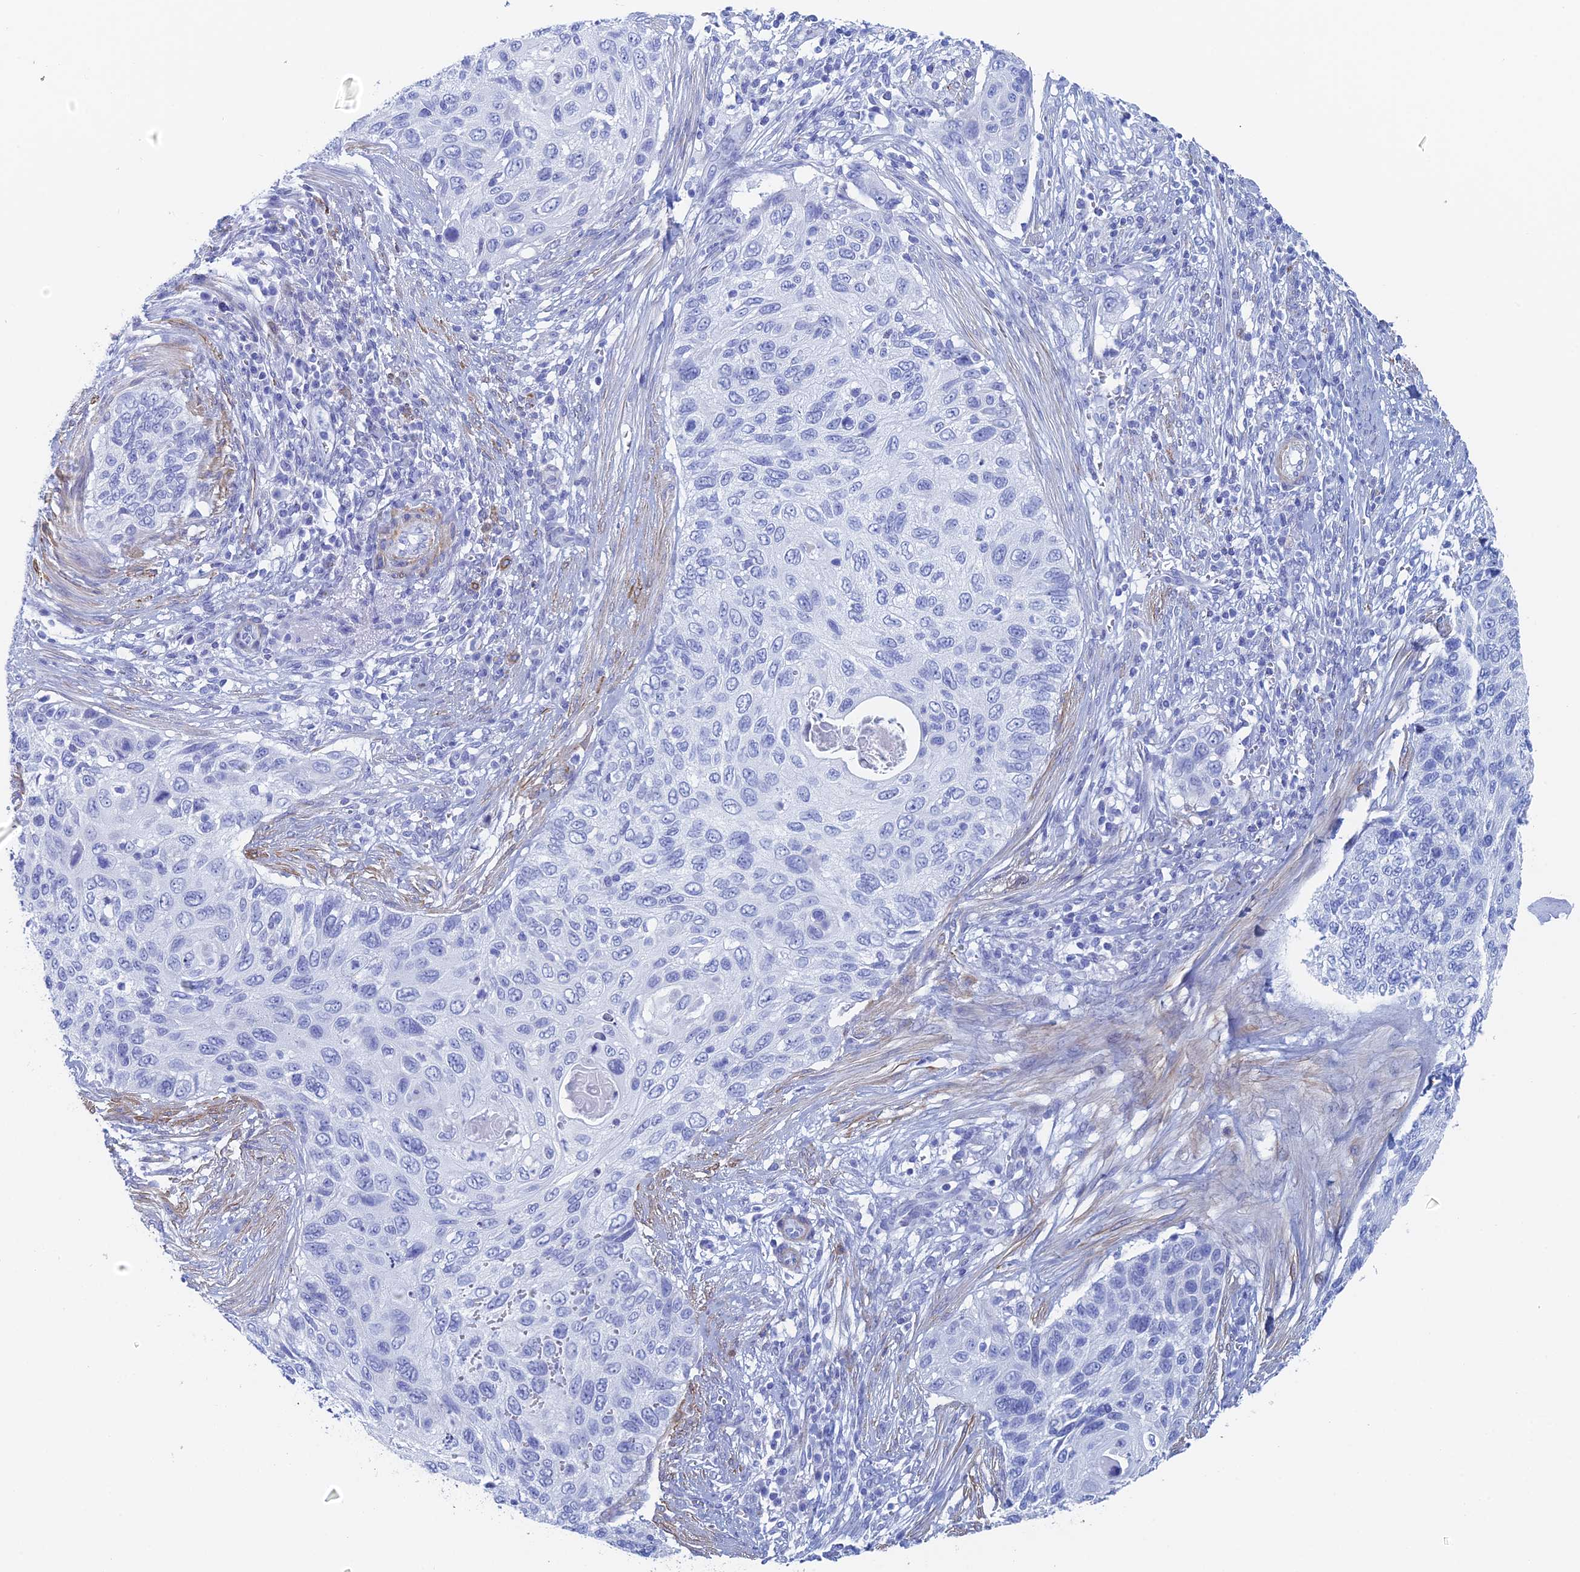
{"staining": {"intensity": "negative", "quantity": "none", "location": "none"}, "tissue": "cervical cancer", "cell_type": "Tumor cells", "image_type": "cancer", "snomed": [{"axis": "morphology", "description": "Squamous cell carcinoma, NOS"}, {"axis": "topography", "description": "Cervix"}], "caption": "IHC image of neoplastic tissue: human cervical squamous cell carcinoma stained with DAB (3,3'-diaminobenzidine) exhibits no significant protein positivity in tumor cells.", "gene": "KCNK18", "patient": {"sex": "female", "age": 70}}